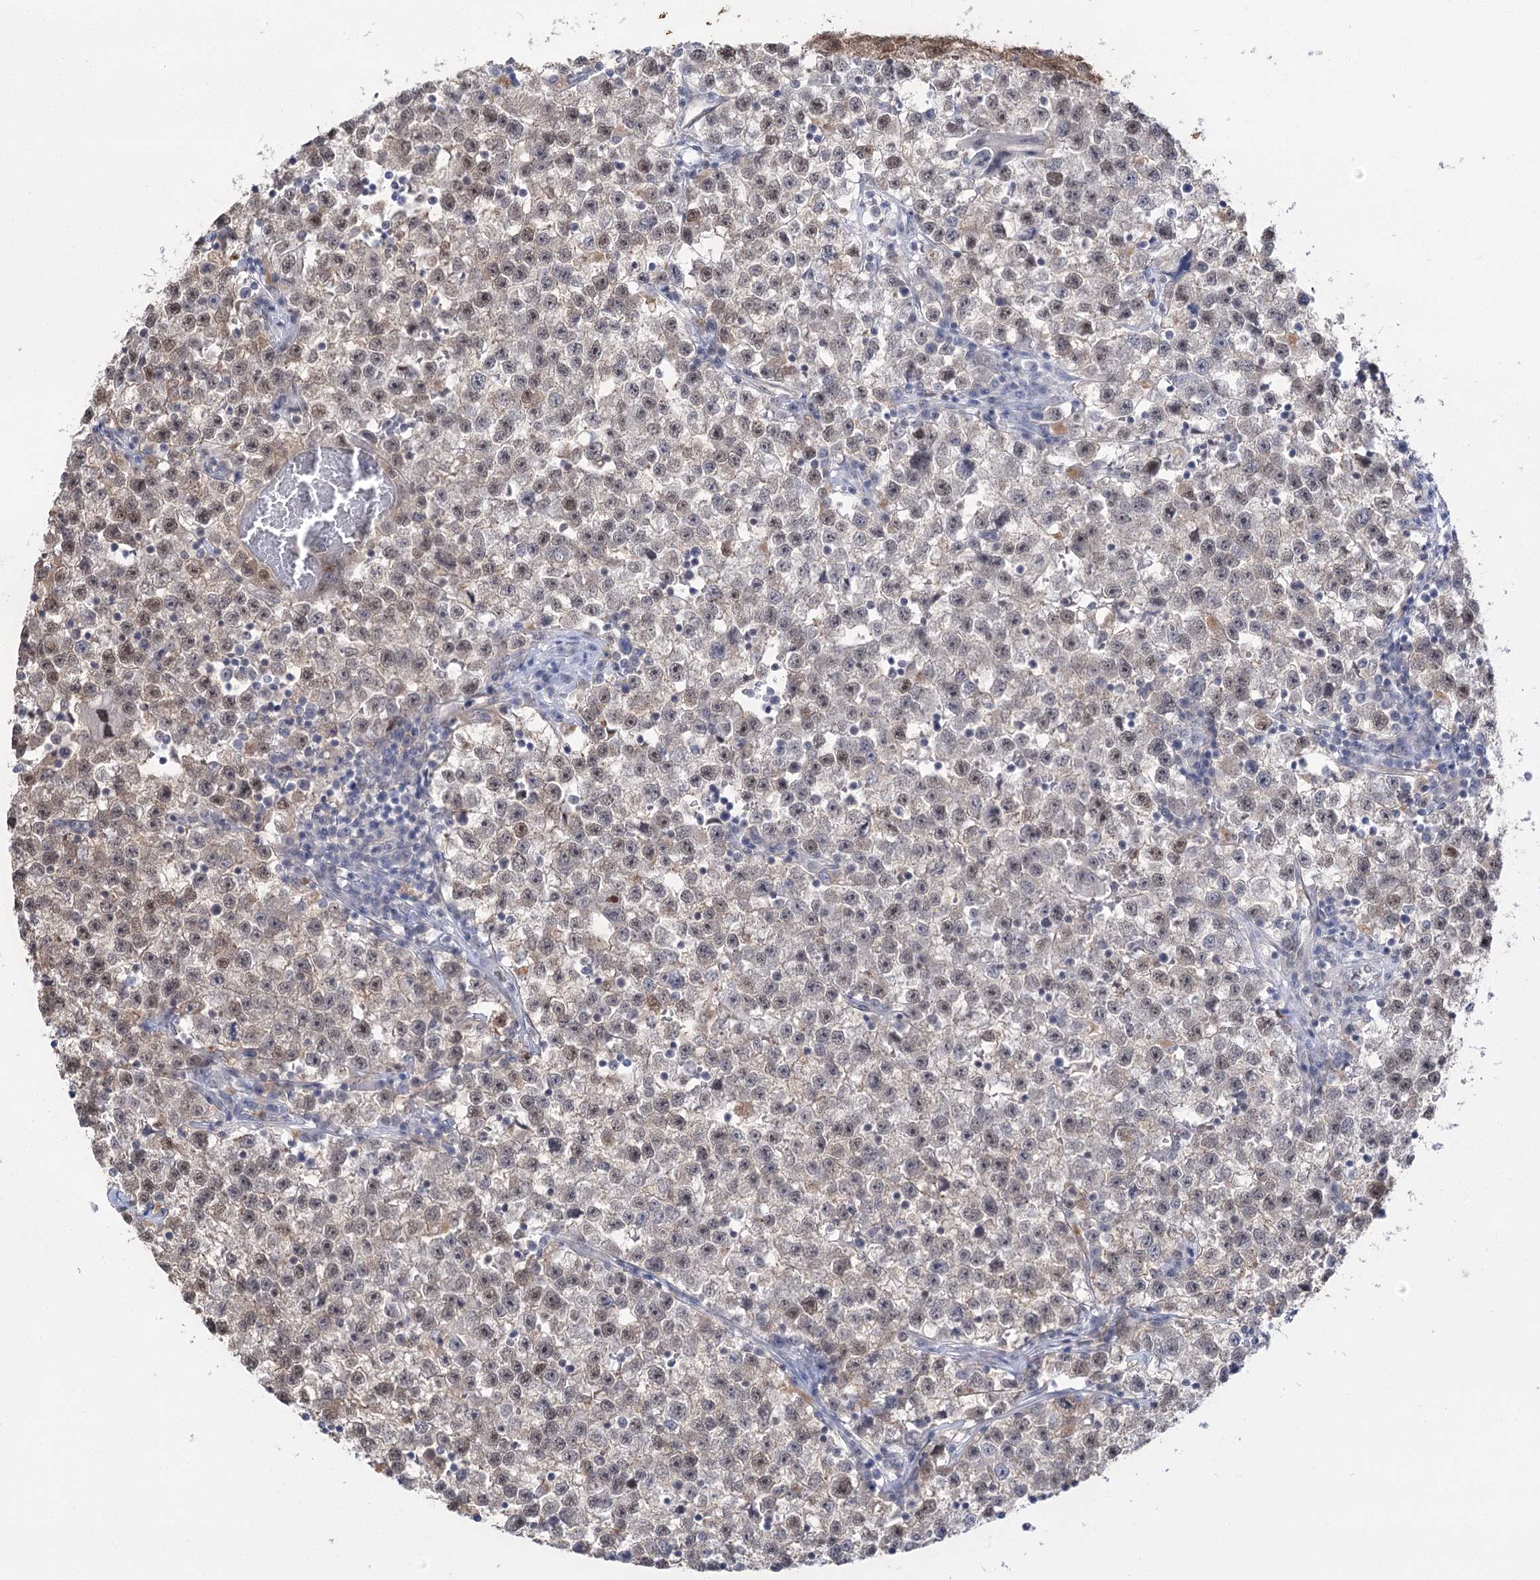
{"staining": {"intensity": "weak", "quantity": ">75%", "location": "cytoplasmic/membranous,nuclear"}, "tissue": "testis cancer", "cell_type": "Tumor cells", "image_type": "cancer", "snomed": [{"axis": "morphology", "description": "Seminoma, NOS"}, {"axis": "topography", "description": "Testis"}], "caption": "Protein staining of seminoma (testis) tissue exhibits weak cytoplasmic/membranous and nuclear expression in about >75% of tumor cells. Nuclei are stained in blue.", "gene": "SIAE", "patient": {"sex": "male", "age": 22}}